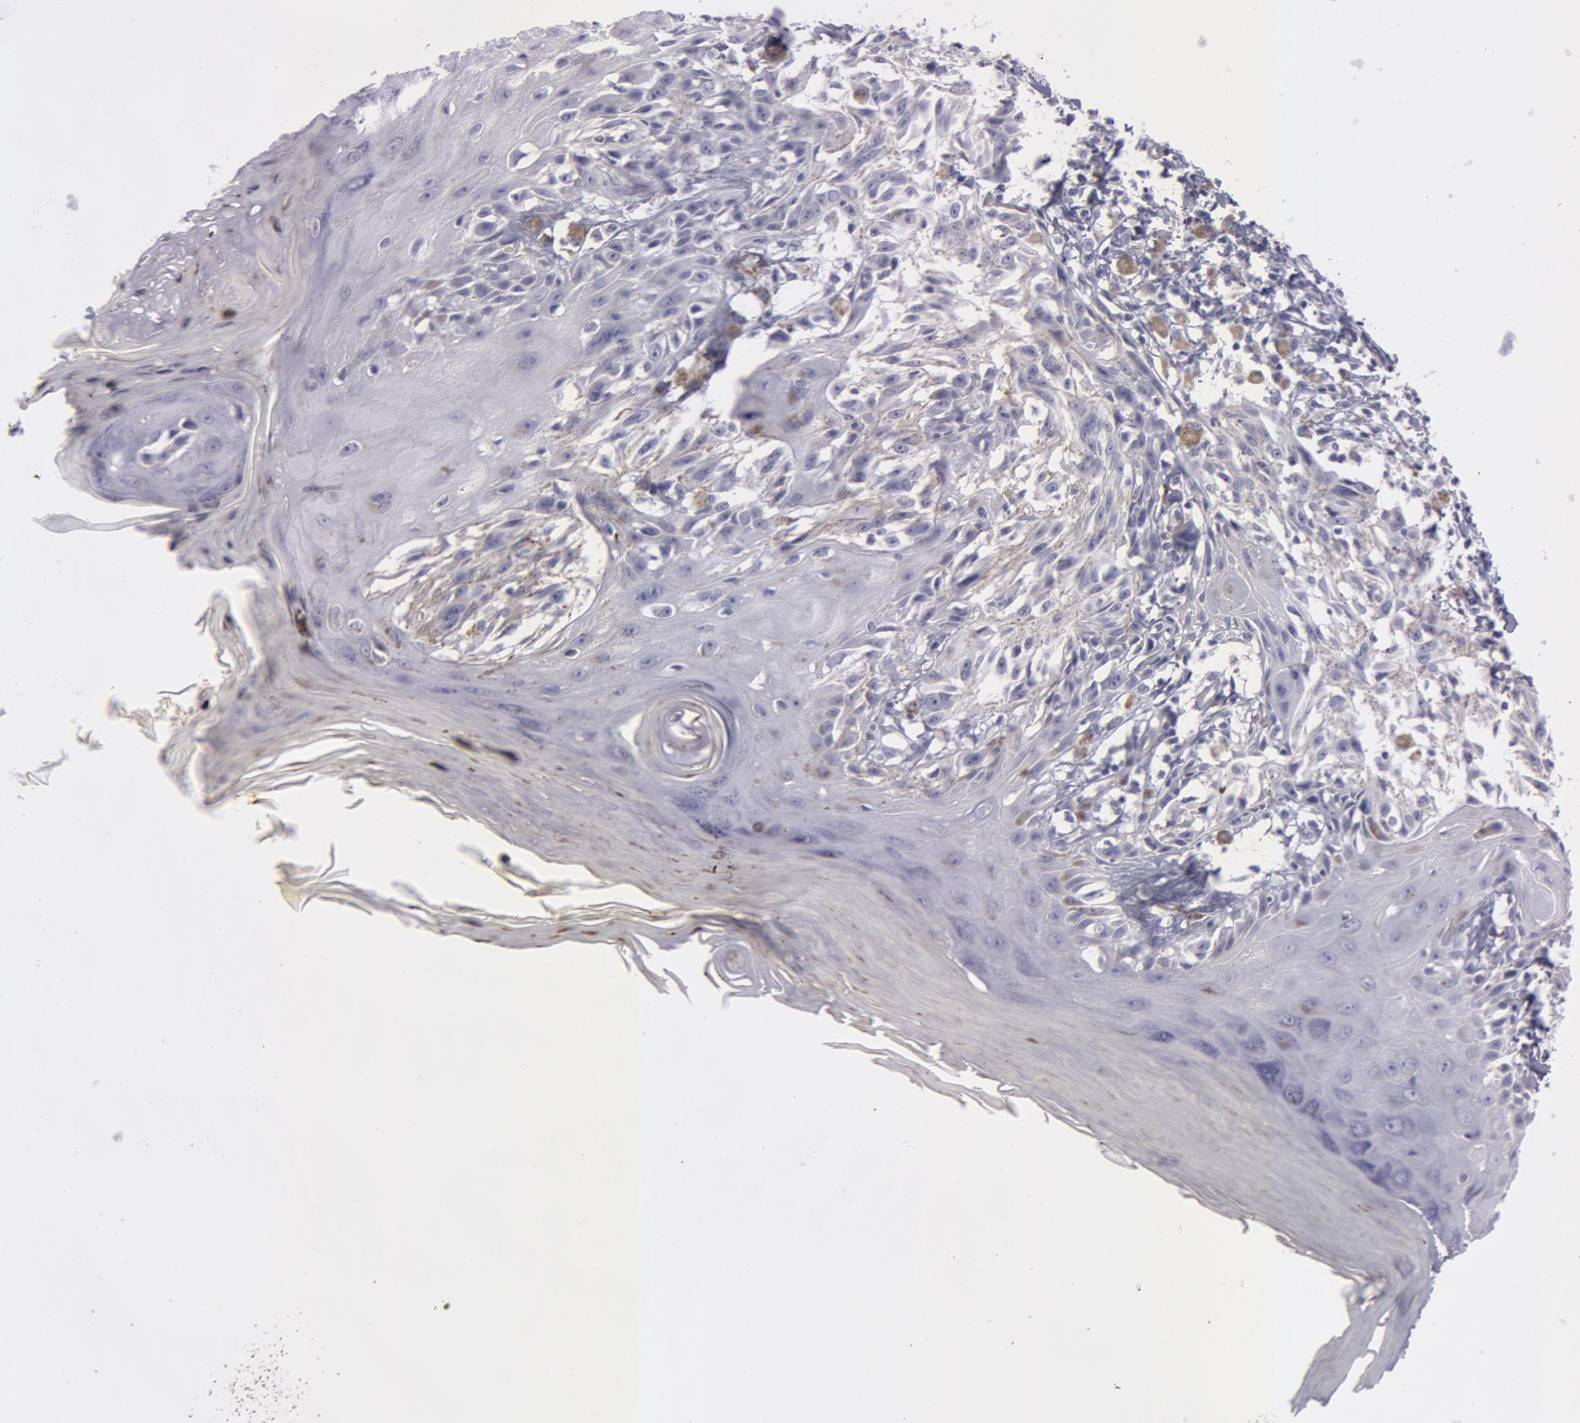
{"staining": {"intensity": "negative", "quantity": "none", "location": "none"}, "tissue": "melanoma", "cell_type": "Tumor cells", "image_type": "cancer", "snomed": [{"axis": "morphology", "description": "Malignant melanoma, NOS"}, {"axis": "topography", "description": "Skin"}], "caption": "Tumor cells are negative for protein expression in human melanoma.", "gene": "TAGLN", "patient": {"sex": "female", "age": 77}}